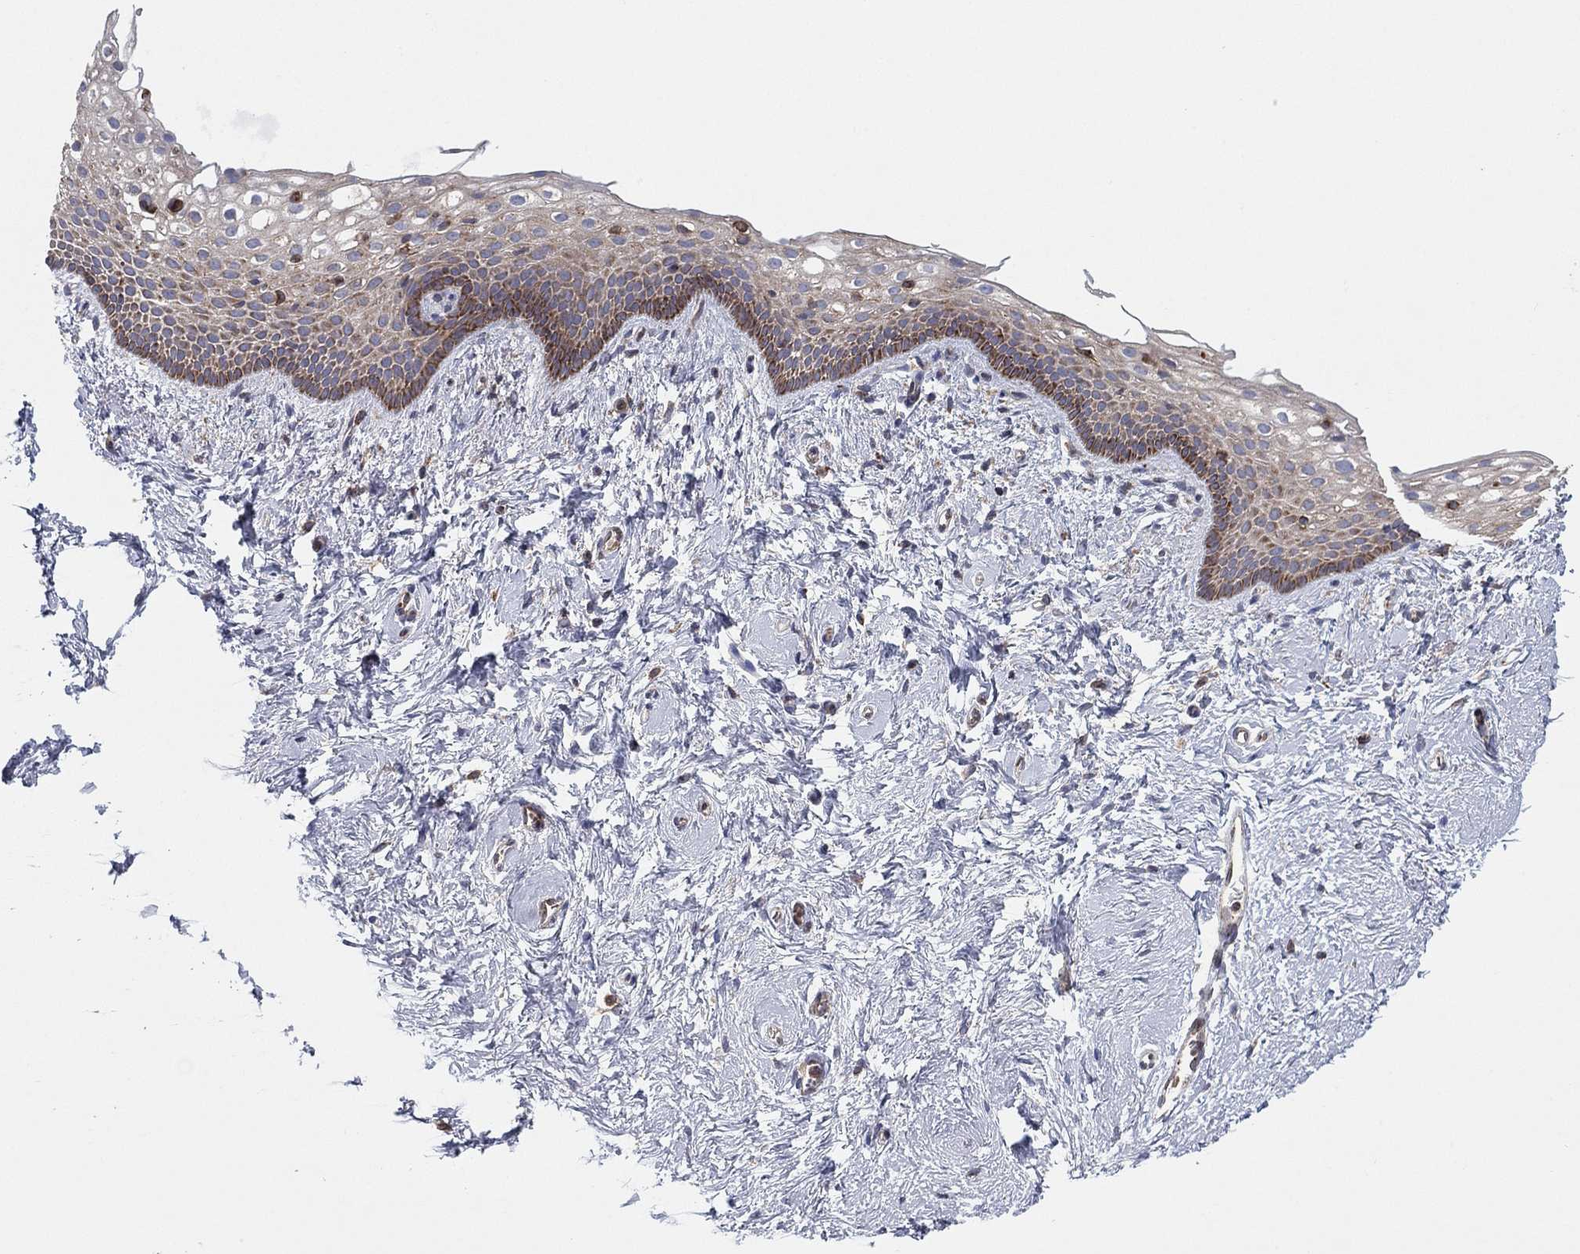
{"staining": {"intensity": "weak", "quantity": "25%-75%", "location": "cytoplasmic/membranous"}, "tissue": "vagina", "cell_type": "Squamous epithelial cells", "image_type": "normal", "snomed": [{"axis": "morphology", "description": "Normal tissue, NOS"}, {"axis": "topography", "description": "Vagina"}], "caption": "Protein expression analysis of normal vagina displays weak cytoplasmic/membranous expression in approximately 25%-75% of squamous epithelial cells.", "gene": "CYB5B", "patient": {"sex": "female", "age": 61}}